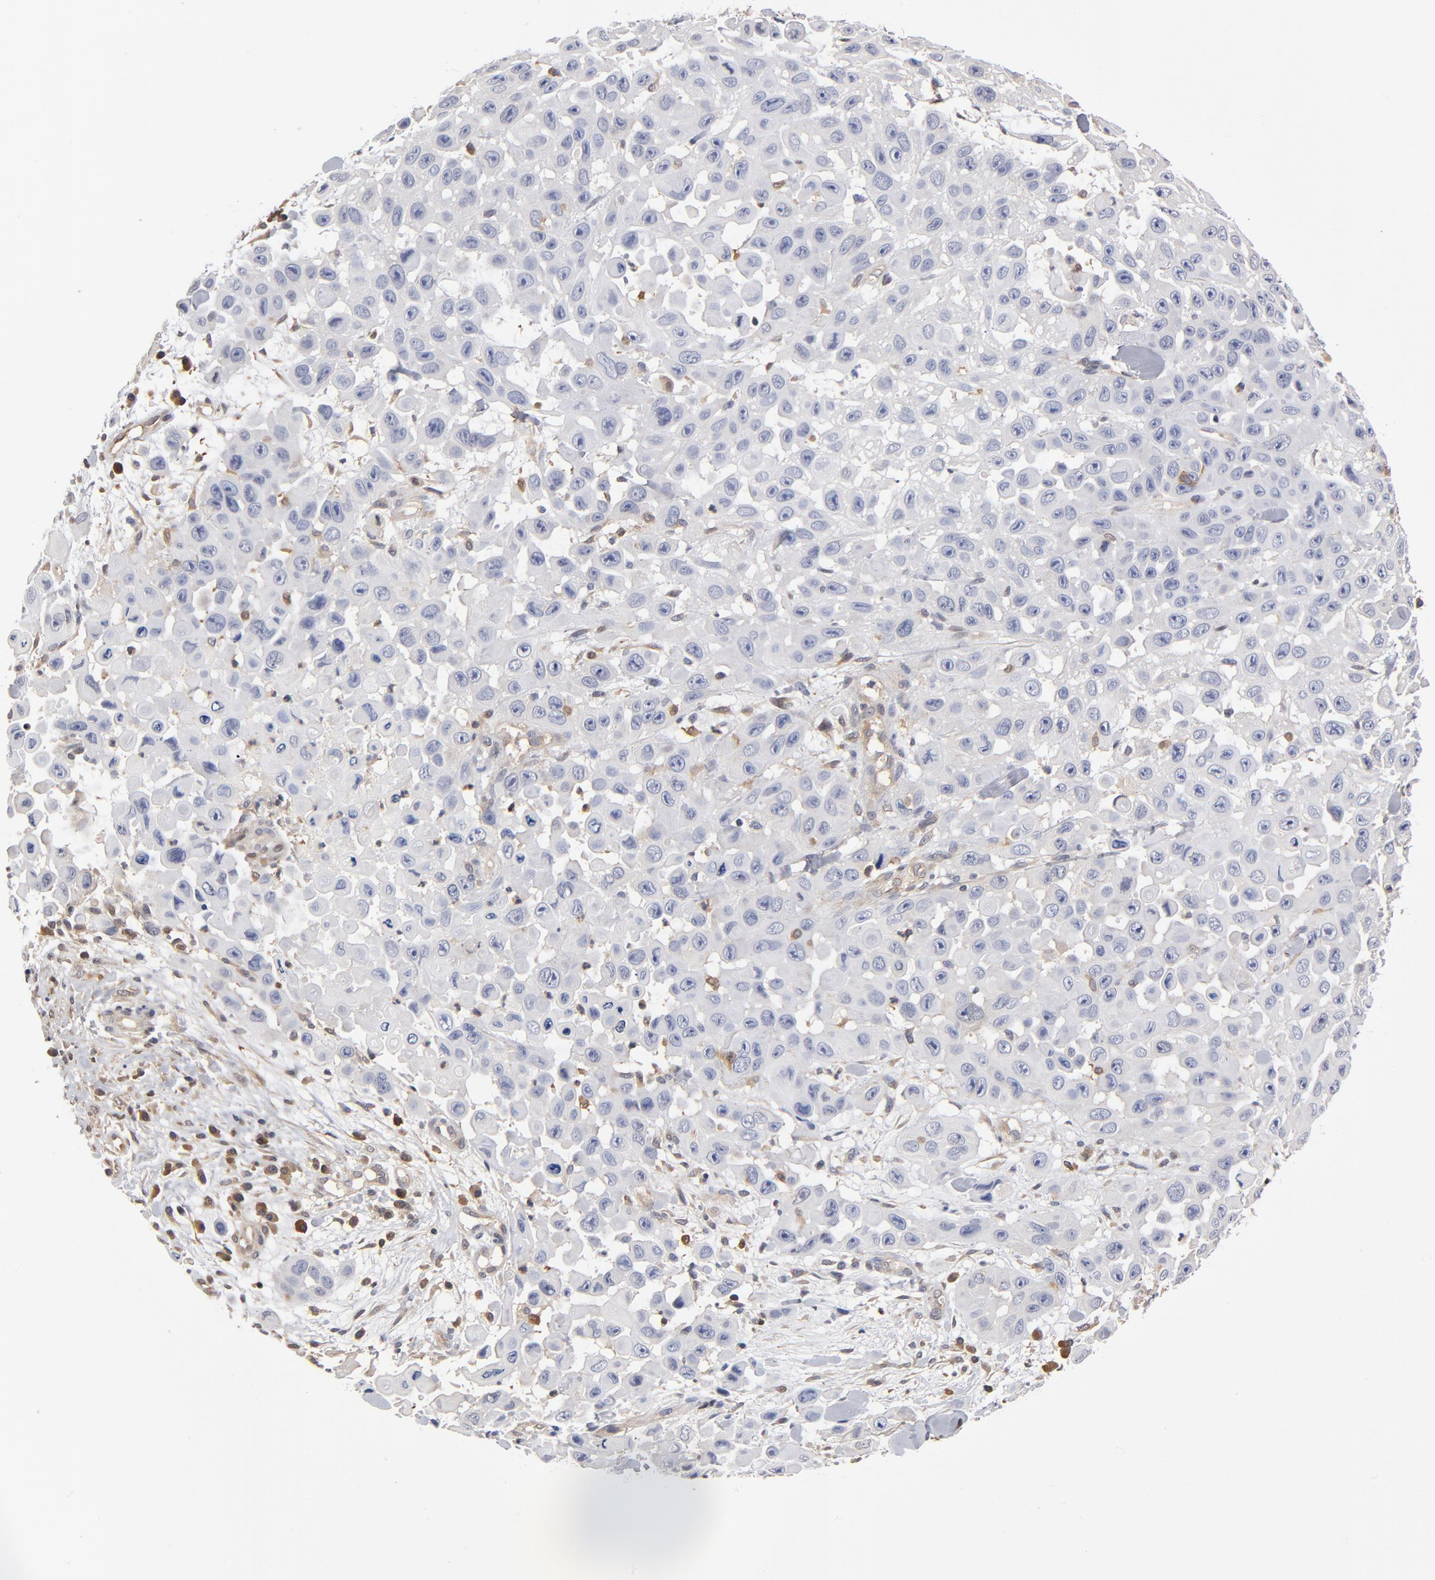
{"staining": {"intensity": "negative", "quantity": "none", "location": "none"}, "tissue": "skin cancer", "cell_type": "Tumor cells", "image_type": "cancer", "snomed": [{"axis": "morphology", "description": "Squamous cell carcinoma, NOS"}, {"axis": "topography", "description": "Skin"}], "caption": "Immunohistochemistry image of human skin cancer stained for a protein (brown), which shows no staining in tumor cells. (DAB (3,3'-diaminobenzidine) IHC visualized using brightfield microscopy, high magnification).", "gene": "ASMTL", "patient": {"sex": "male", "age": 81}}